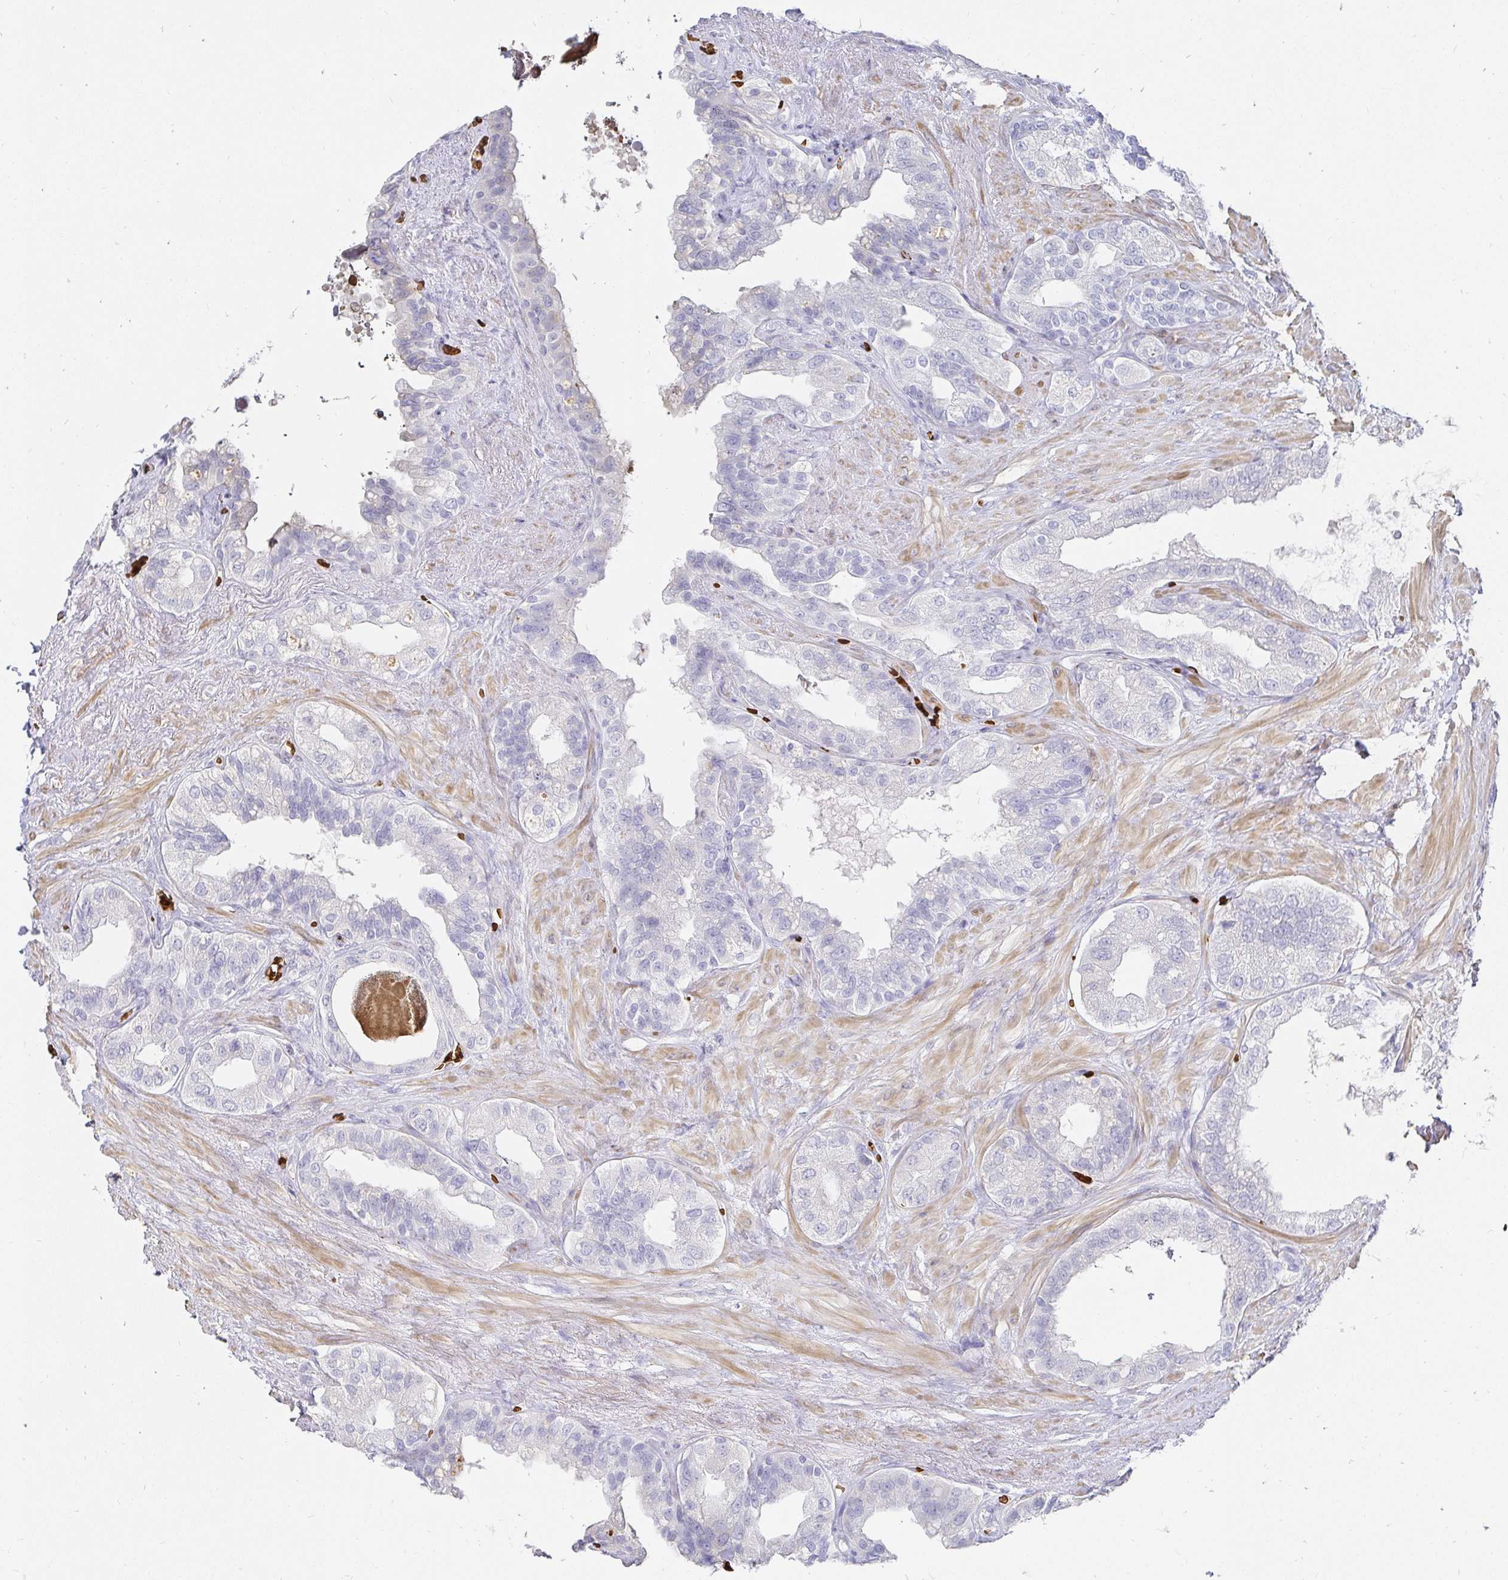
{"staining": {"intensity": "negative", "quantity": "none", "location": "none"}, "tissue": "seminal vesicle", "cell_type": "Glandular cells", "image_type": "normal", "snomed": [{"axis": "morphology", "description": "Normal tissue, NOS"}, {"axis": "topography", "description": "Seminal veicle"}, {"axis": "topography", "description": "Peripheral nerve tissue"}], "caption": "Protein analysis of unremarkable seminal vesicle demonstrates no significant expression in glandular cells.", "gene": "FGF21", "patient": {"sex": "male", "age": 76}}